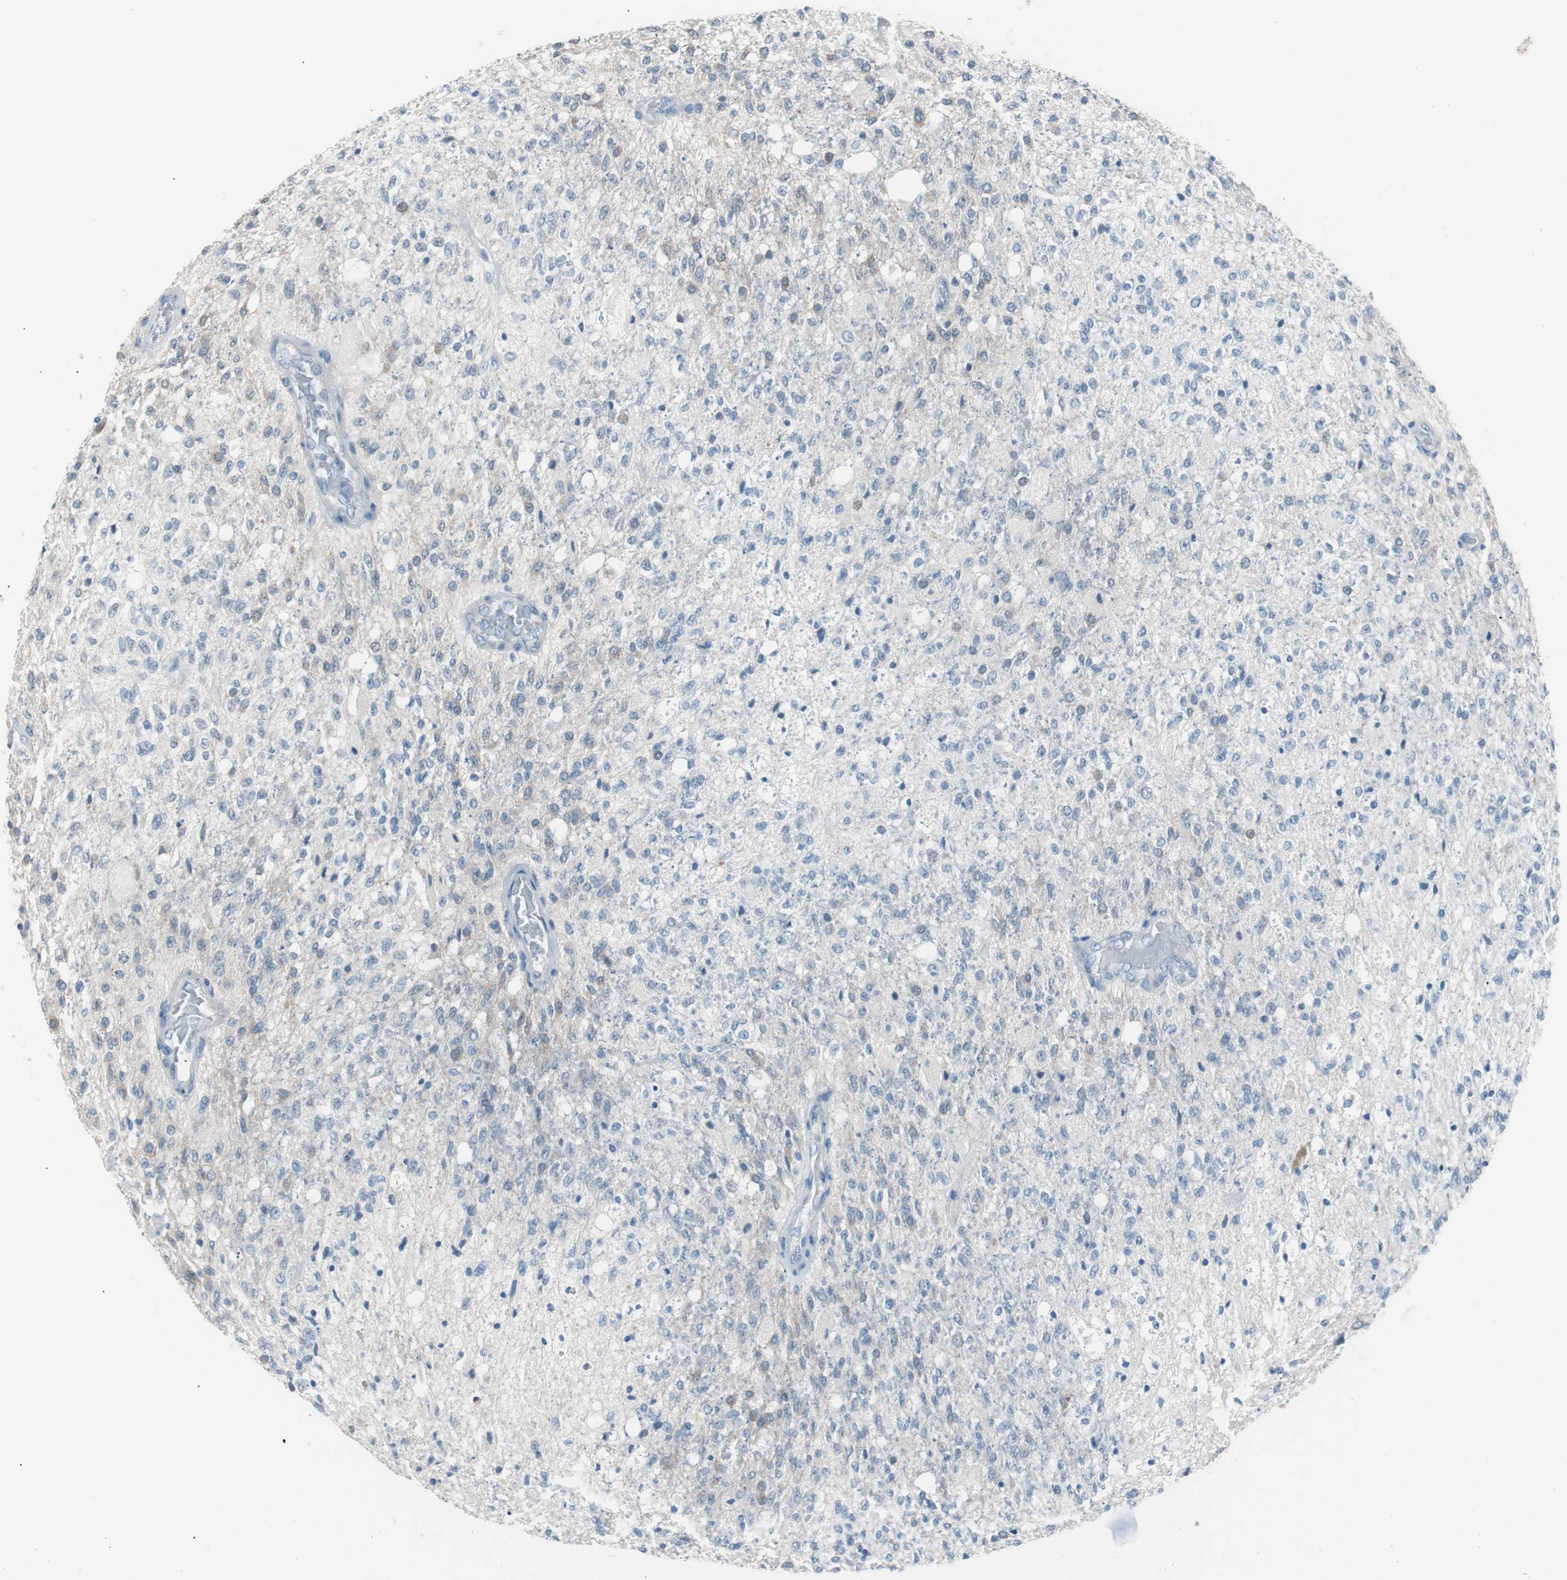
{"staining": {"intensity": "negative", "quantity": "none", "location": "none"}, "tissue": "glioma", "cell_type": "Tumor cells", "image_type": "cancer", "snomed": [{"axis": "morphology", "description": "Normal tissue, NOS"}, {"axis": "morphology", "description": "Glioma, malignant, High grade"}, {"axis": "topography", "description": "Cerebral cortex"}], "caption": "DAB immunohistochemical staining of malignant glioma (high-grade) reveals no significant staining in tumor cells.", "gene": "VIL1", "patient": {"sex": "male", "age": 77}}